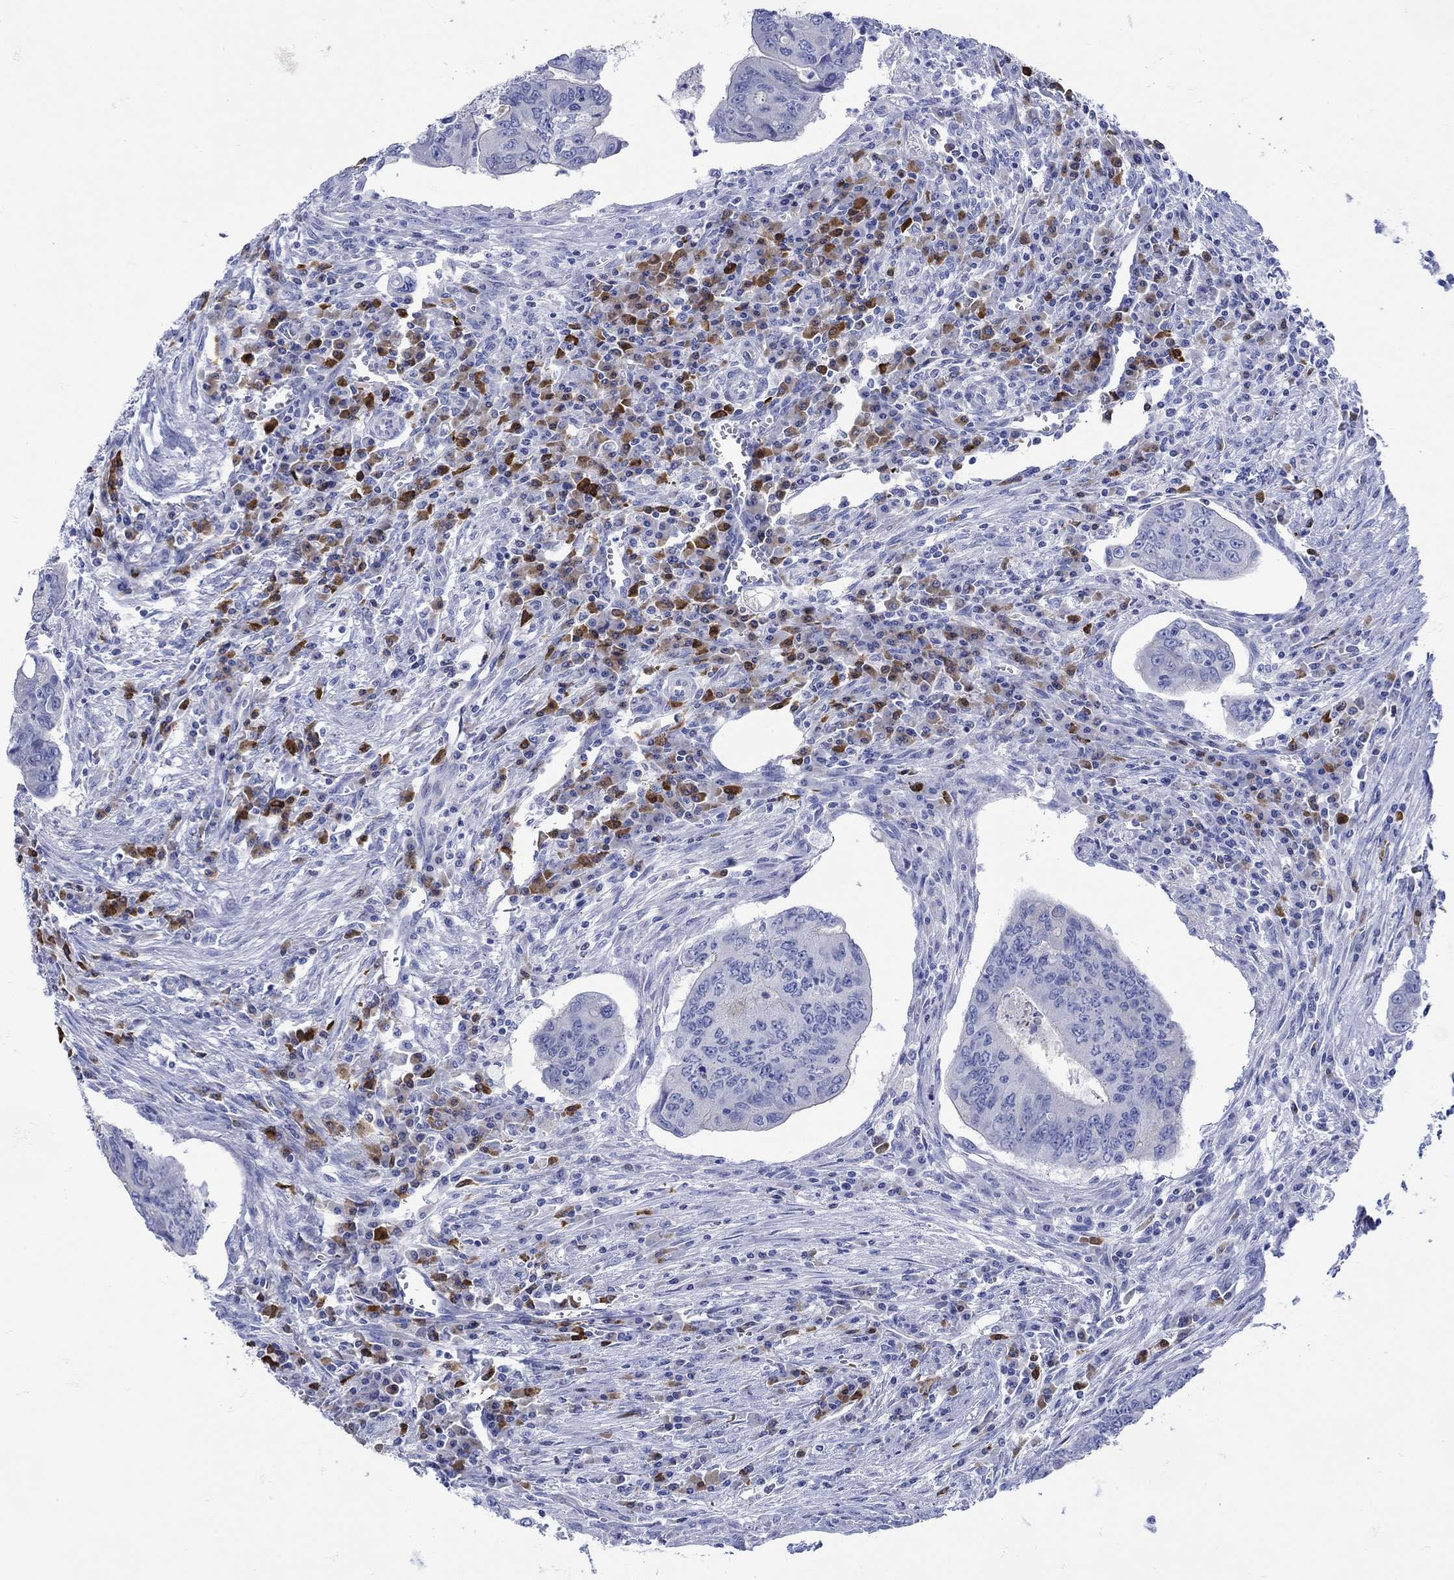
{"staining": {"intensity": "negative", "quantity": "none", "location": "none"}, "tissue": "colorectal cancer", "cell_type": "Tumor cells", "image_type": "cancer", "snomed": [{"axis": "morphology", "description": "Adenocarcinoma, NOS"}, {"axis": "topography", "description": "Colon"}], "caption": "The immunohistochemistry (IHC) photomicrograph has no significant expression in tumor cells of colorectal cancer (adenocarcinoma) tissue.", "gene": "ANKMY1", "patient": {"sex": "male", "age": 53}}